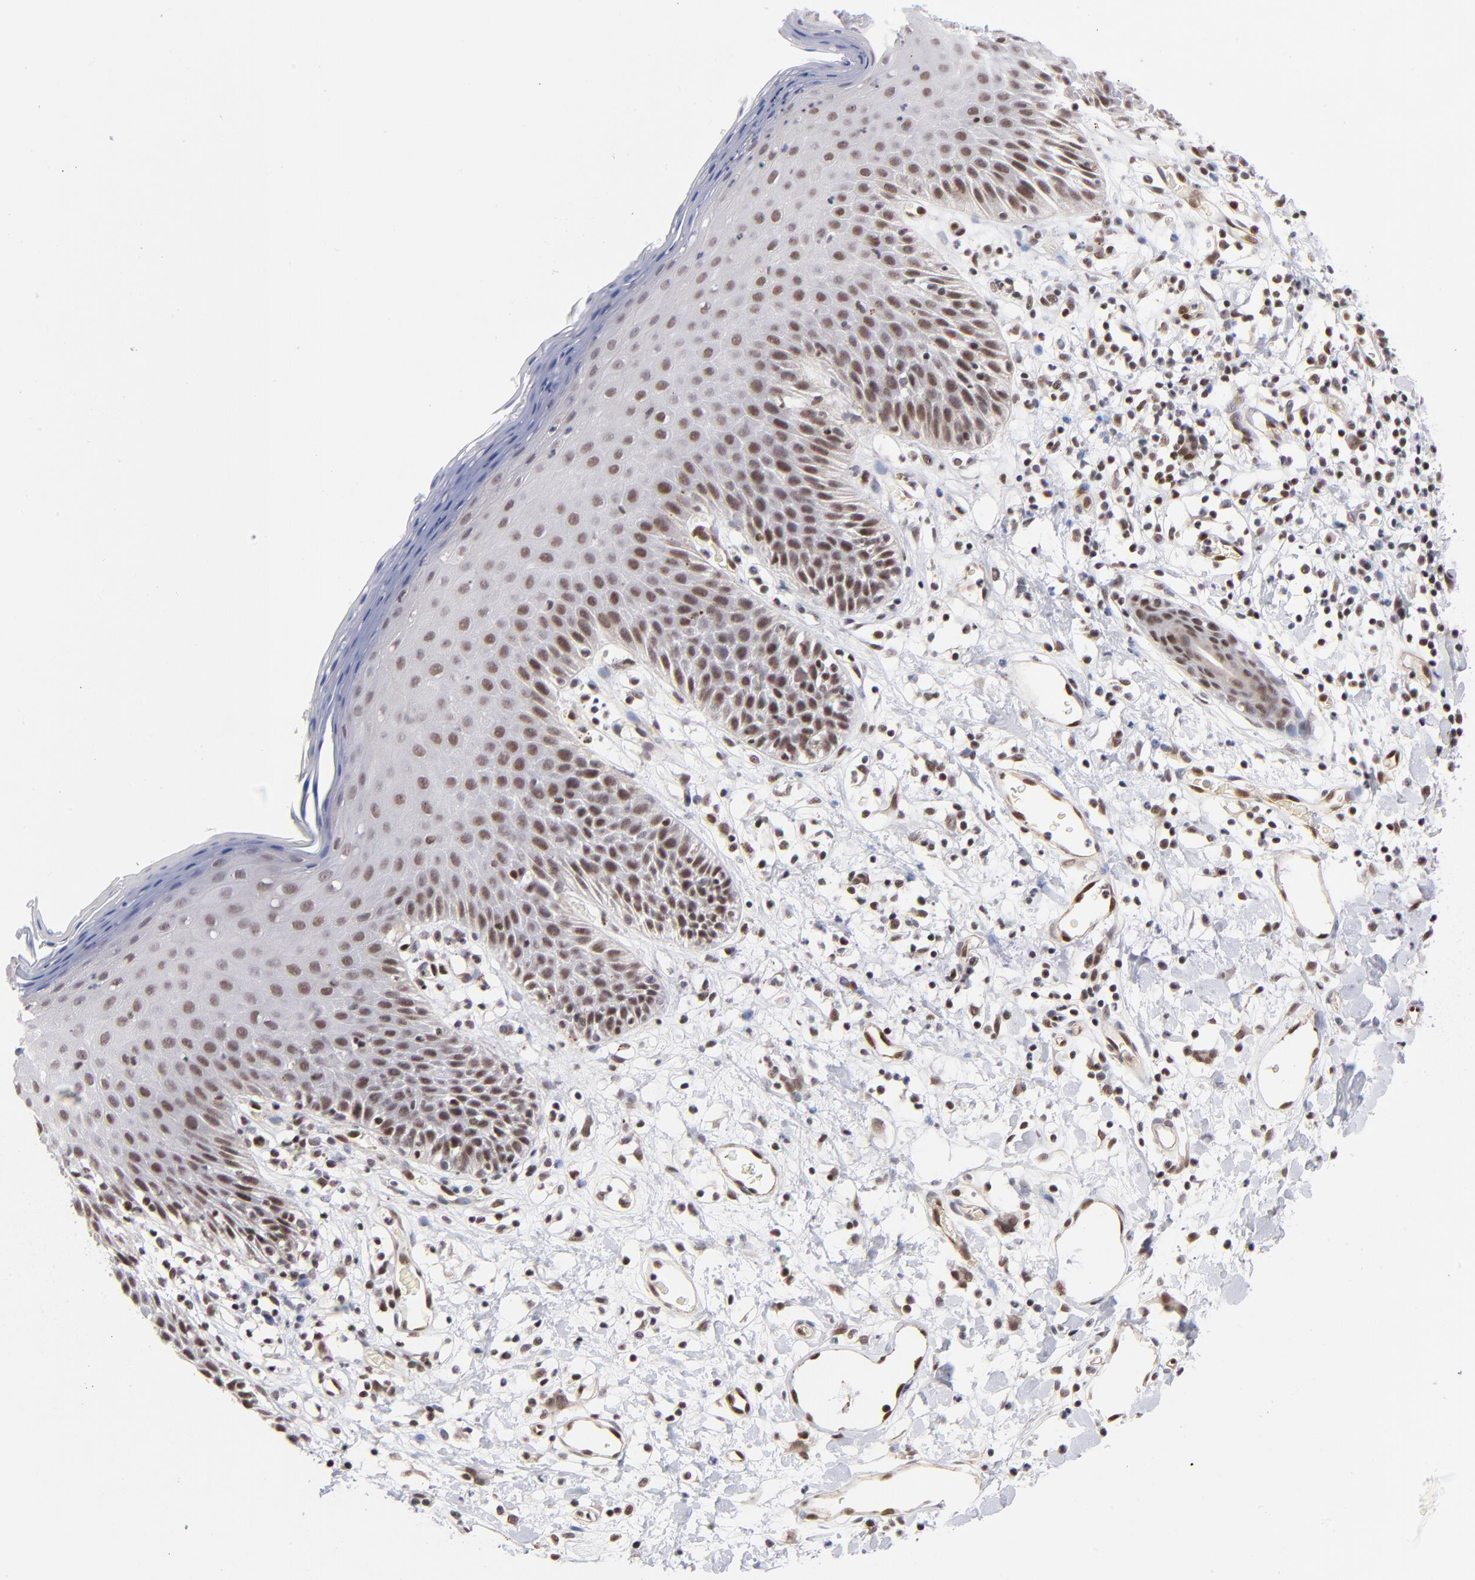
{"staining": {"intensity": "moderate", "quantity": "25%-75%", "location": "nuclear"}, "tissue": "skin", "cell_type": "Epidermal cells", "image_type": "normal", "snomed": [{"axis": "morphology", "description": "Normal tissue, NOS"}, {"axis": "topography", "description": "Vulva"}, {"axis": "topography", "description": "Peripheral nerve tissue"}], "caption": "This is a micrograph of immunohistochemistry staining of normal skin, which shows moderate expression in the nuclear of epidermal cells.", "gene": "GABPA", "patient": {"sex": "female", "age": 68}}